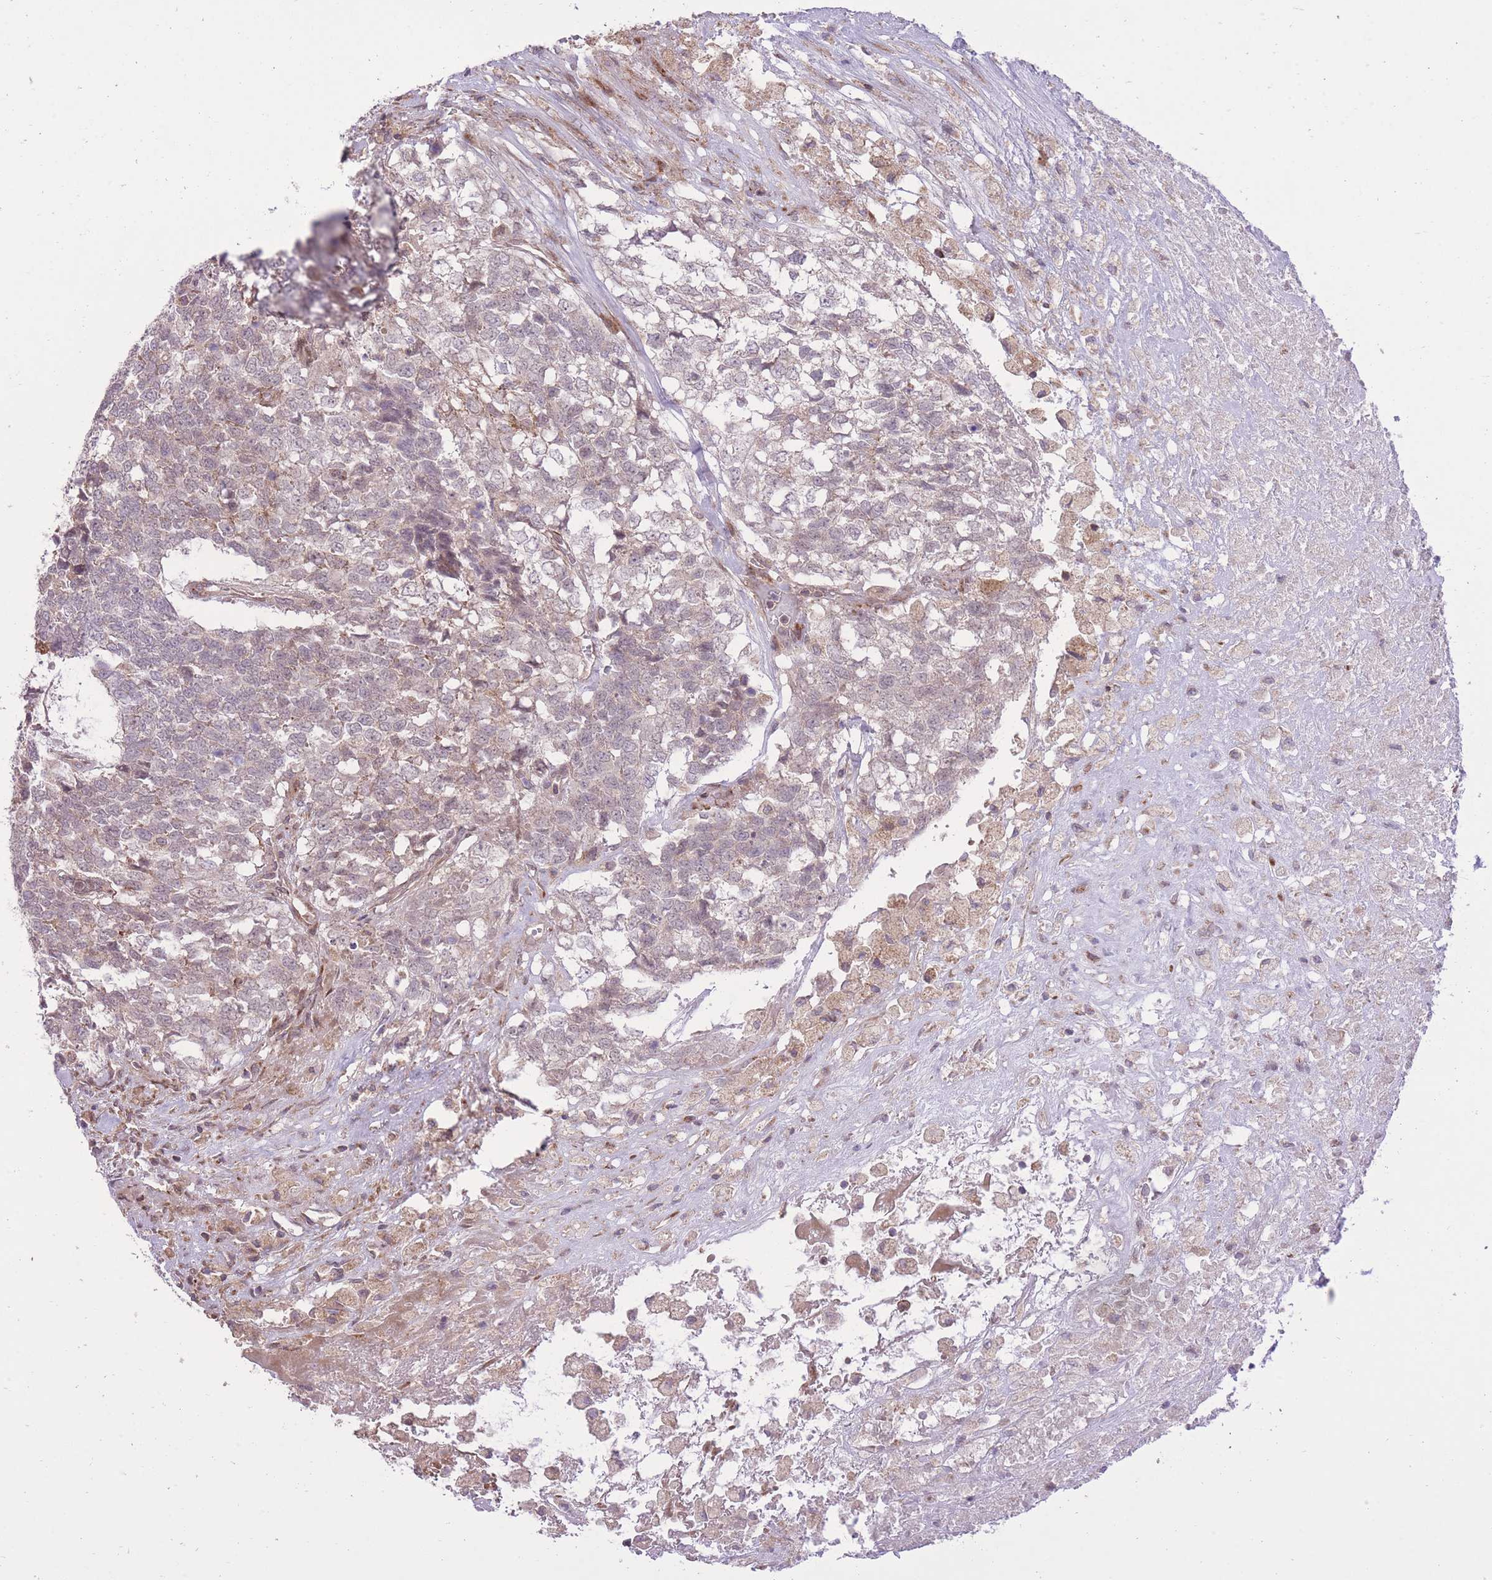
{"staining": {"intensity": "negative", "quantity": "none", "location": "none"}, "tissue": "testis cancer", "cell_type": "Tumor cells", "image_type": "cancer", "snomed": [{"axis": "morphology", "description": "Carcinoma, Embryonal, NOS"}, {"axis": "topography", "description": "Testis"}], "caption": "Testis cancer (embryonal carcinoma) stained for a protein using immunohistochemistry (IHC) displays no positivity tumor cells.", "gene": "SLC4A4", "patient": {"sex": "male", "age": 23}}